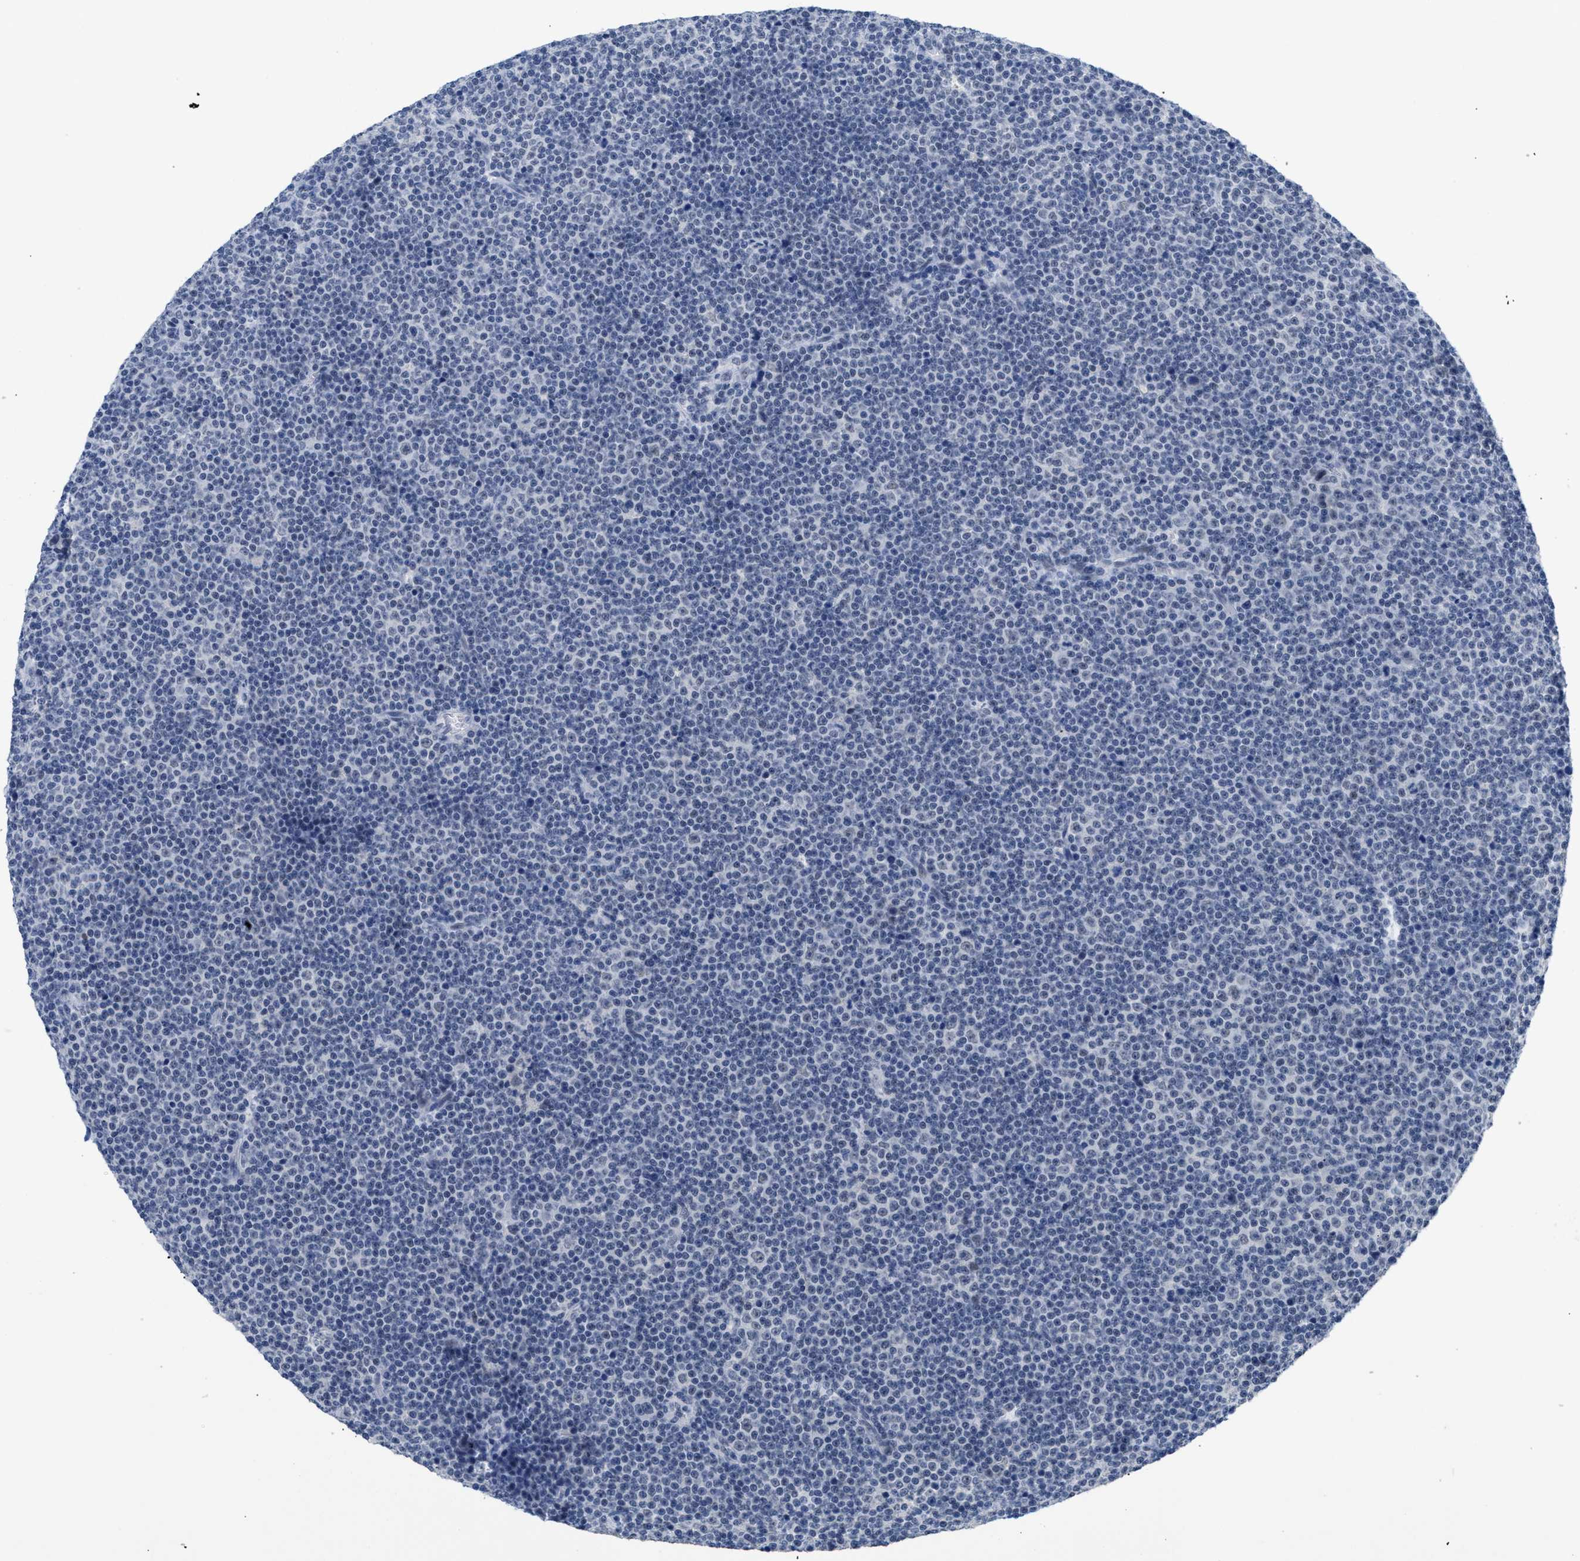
{"staining": {"intensity": "negative", "quantity": "none", "location": "none"}, "tissue": "lymphoma", "cell_type": "Tumor cells", "image_type": "cancer", "snomed": [{"axis": "morphology", "description": "Malignant lymphoma, non-Hodgkin's type, Low grade"}, {"axis": "topography", "description": "Lymph node"}], "caption": "Immunohistochemical staining of lymphoma exhibits no significant staining in tumor cells.", "gene": "GGNBP2", "patient": {"sex": "female", "age": 67}}